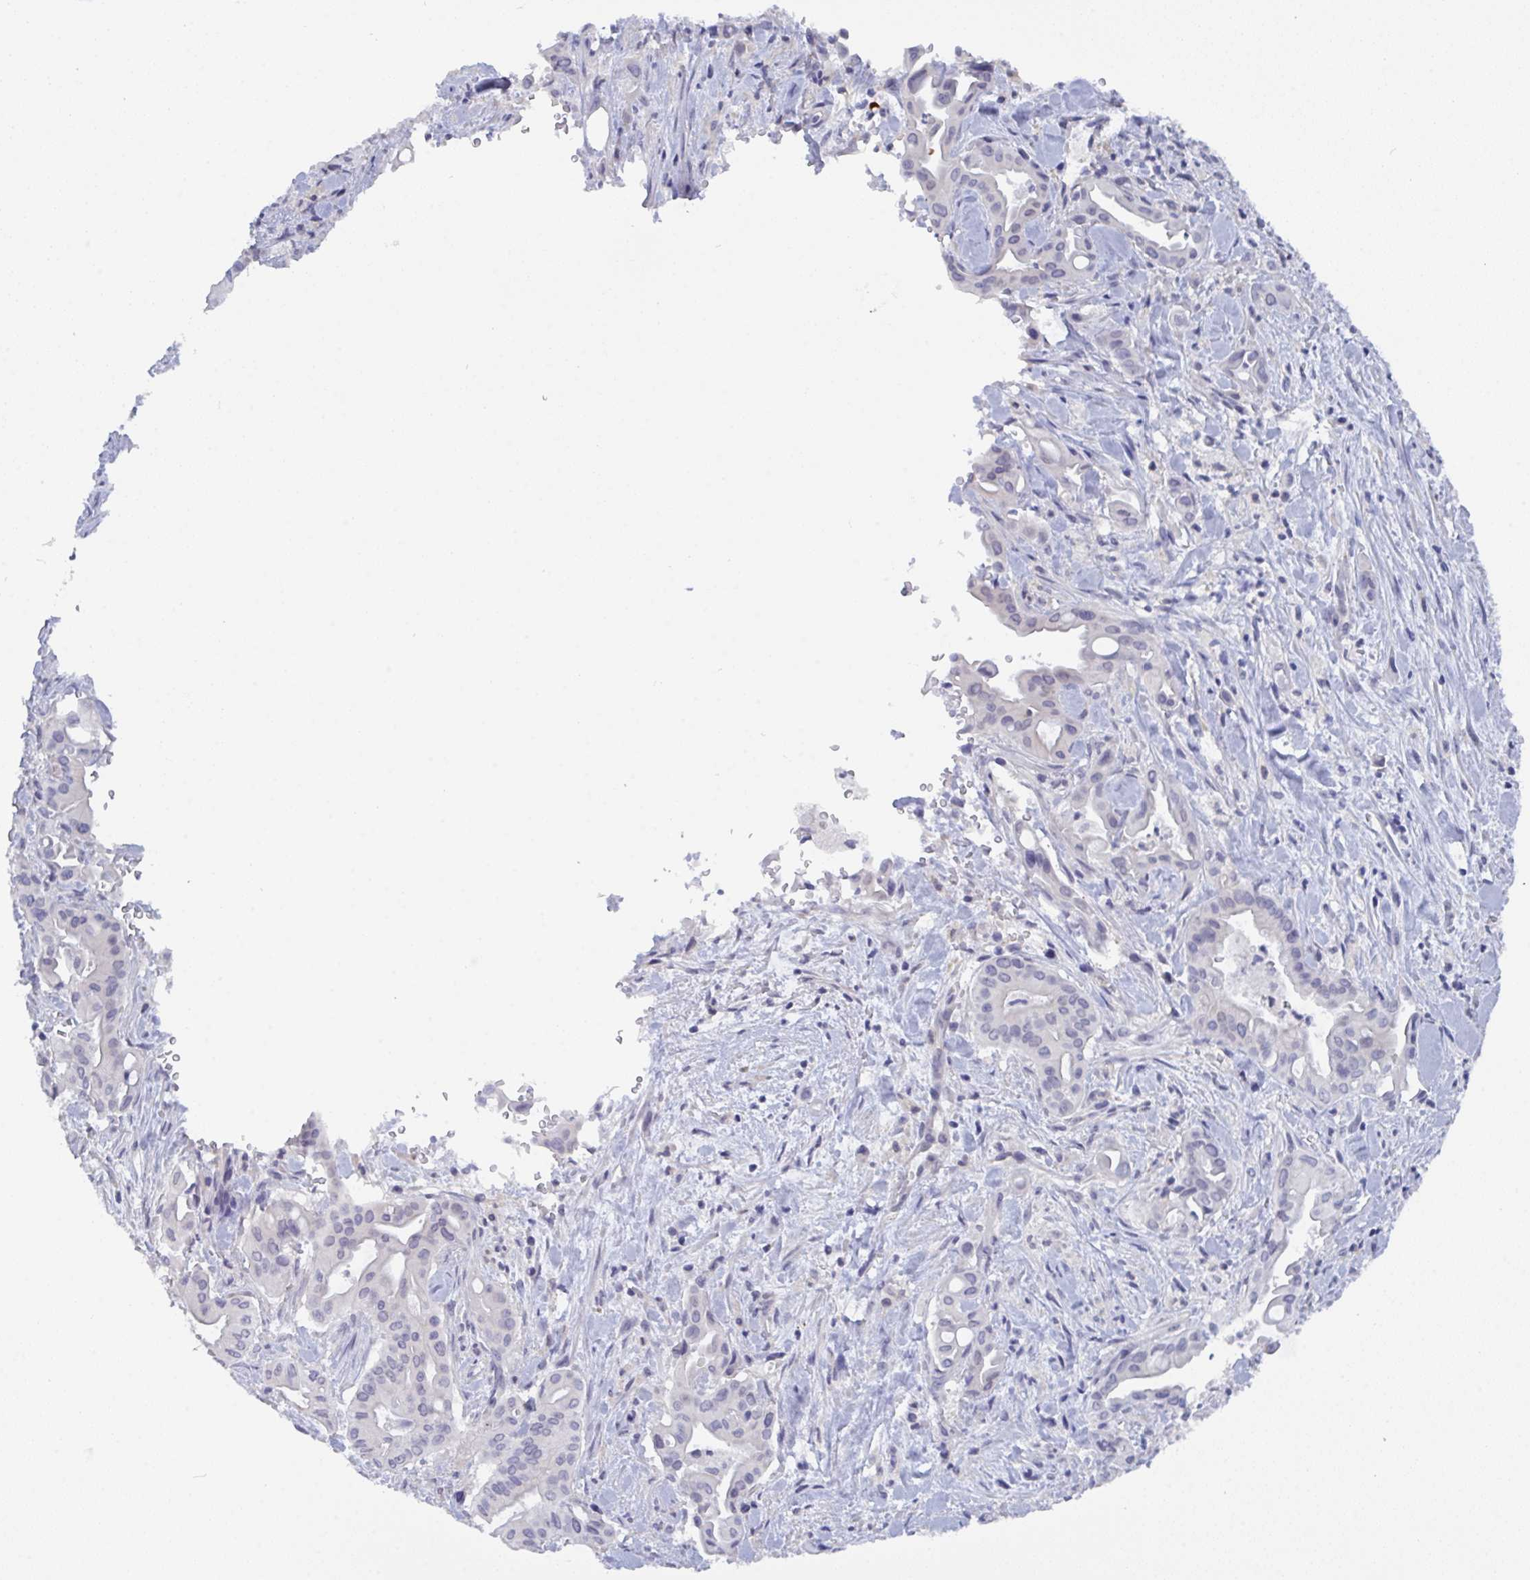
{"staining": {"intensity": "negative", "quantity": "none", "location": "none"}, "tissue": "liver cancer", "cell_type": "Tumor cells", "image_type": "cancer", "snomed": [{"axis": "morphology", "description": "Cholangiocarcinoma"}, {"axis": "topography", "description": "Liver"}], "caption": "Immunohistochemistry (IHC) histopathology image of neoplastic tissue: human liver cholangiocarcinoma stained with DAB demonstrates no significant protein staining in tumor cells.", "gene": "SERPINB13", "patient": {"sex": "female", "age": 68}}